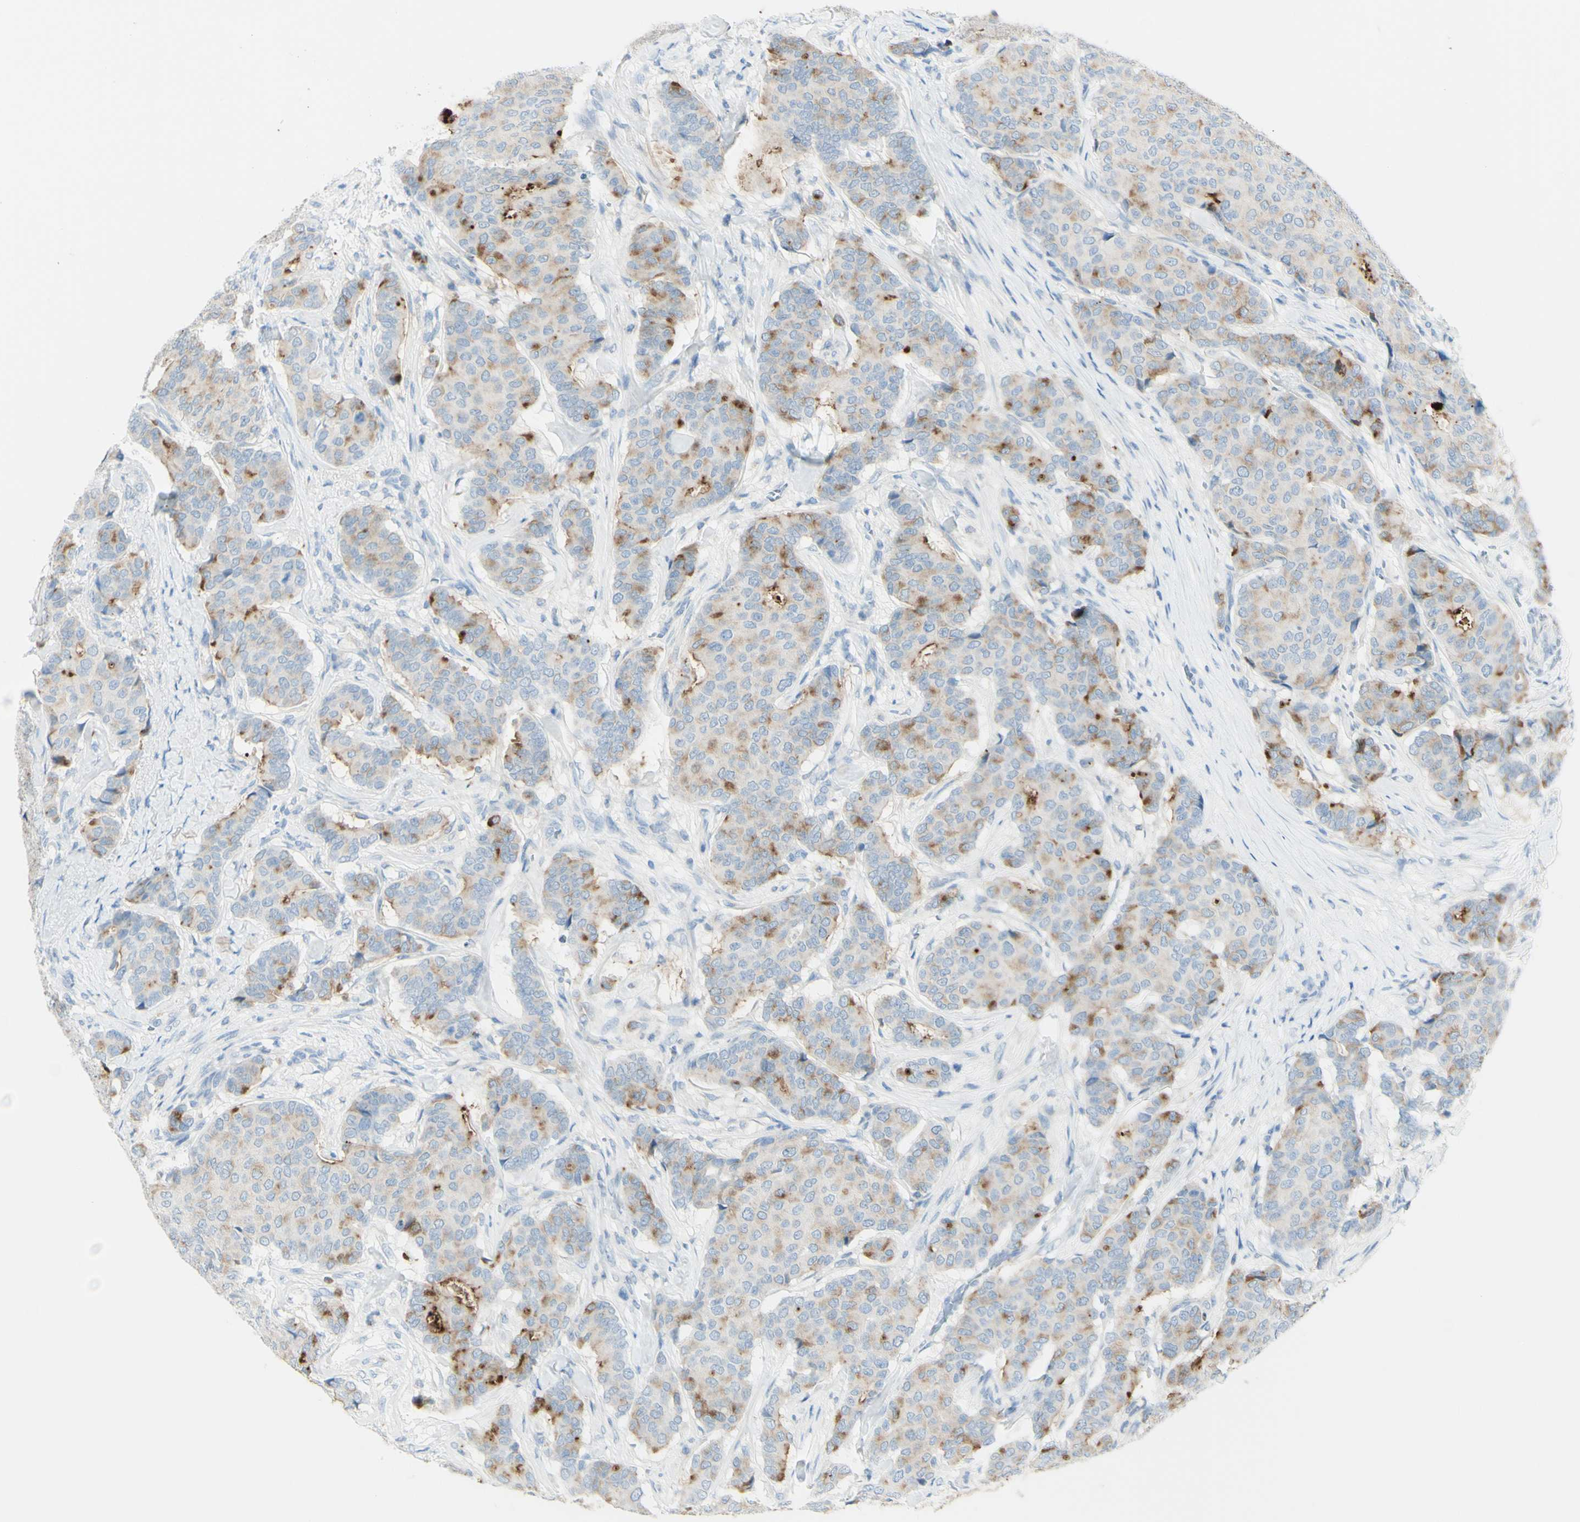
{"staining": {"intensity": "weak", "quantity": "<25%", "location": "cytoplasmic/membranous"}, "tissue": "breast cancer", "cell_type": "Tumor cells", "image_type": "cancer", "snomed": [{"axis": "morphology", "description": "Duct carcinoma"}, {"axis": "topography", "description": "Breast"}], "caption": "DAB (3,3'-diaminobenzidine) immunohistochemical staining of breast intraductal carcinoma exhibits no significant positivity in tumor cells.", "gene": "TSPAN1", "patient": {"sex": "female", "age": 75}}